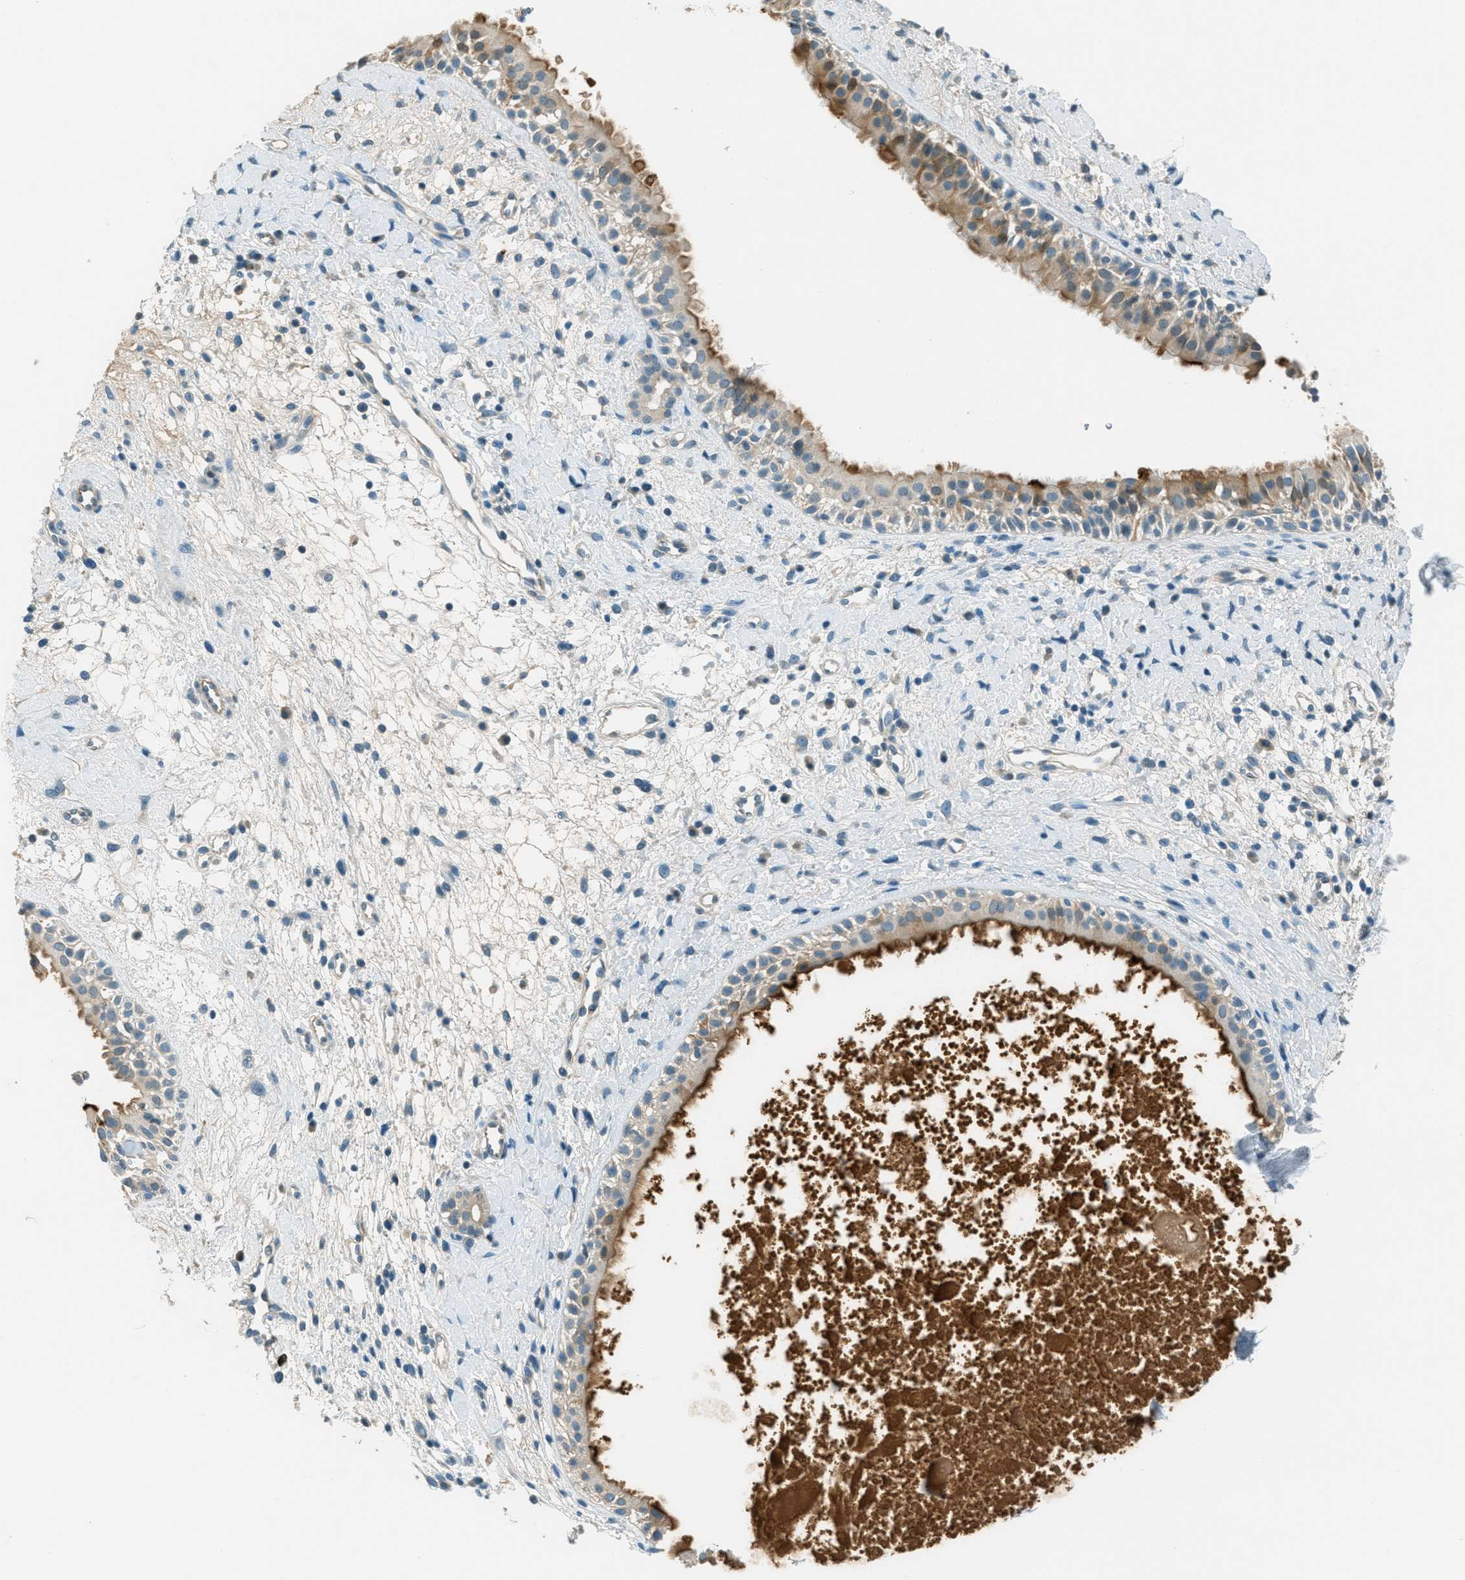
{"staining": {"intensity": "moderate", "quantity": "25%-75%", "location": "cytoplasmic/membranous"}, "tissue": "nasopharynx", "cell_type": "Respiratory epithelial cells", "image_type": "normal", "snomed": [{"axis": "morphology", "description": "Normal tissue, NOS"}, {"axis": "topography", "description": "Nasopharynx"}], "caption": "The histopathology image exhibits immunohistochemical staining of benign nasopharynx. There is moderate cytoplasmic/membranous positivity is appreciated in about 25%-75% of respiratory epithelial cells. (DAB (3,3'-diaminobenzidine) = brown stain, brightfield microscopy at high magnification).", "gene": "MSLN", "patient": {"sex": "male", "age": 22}}